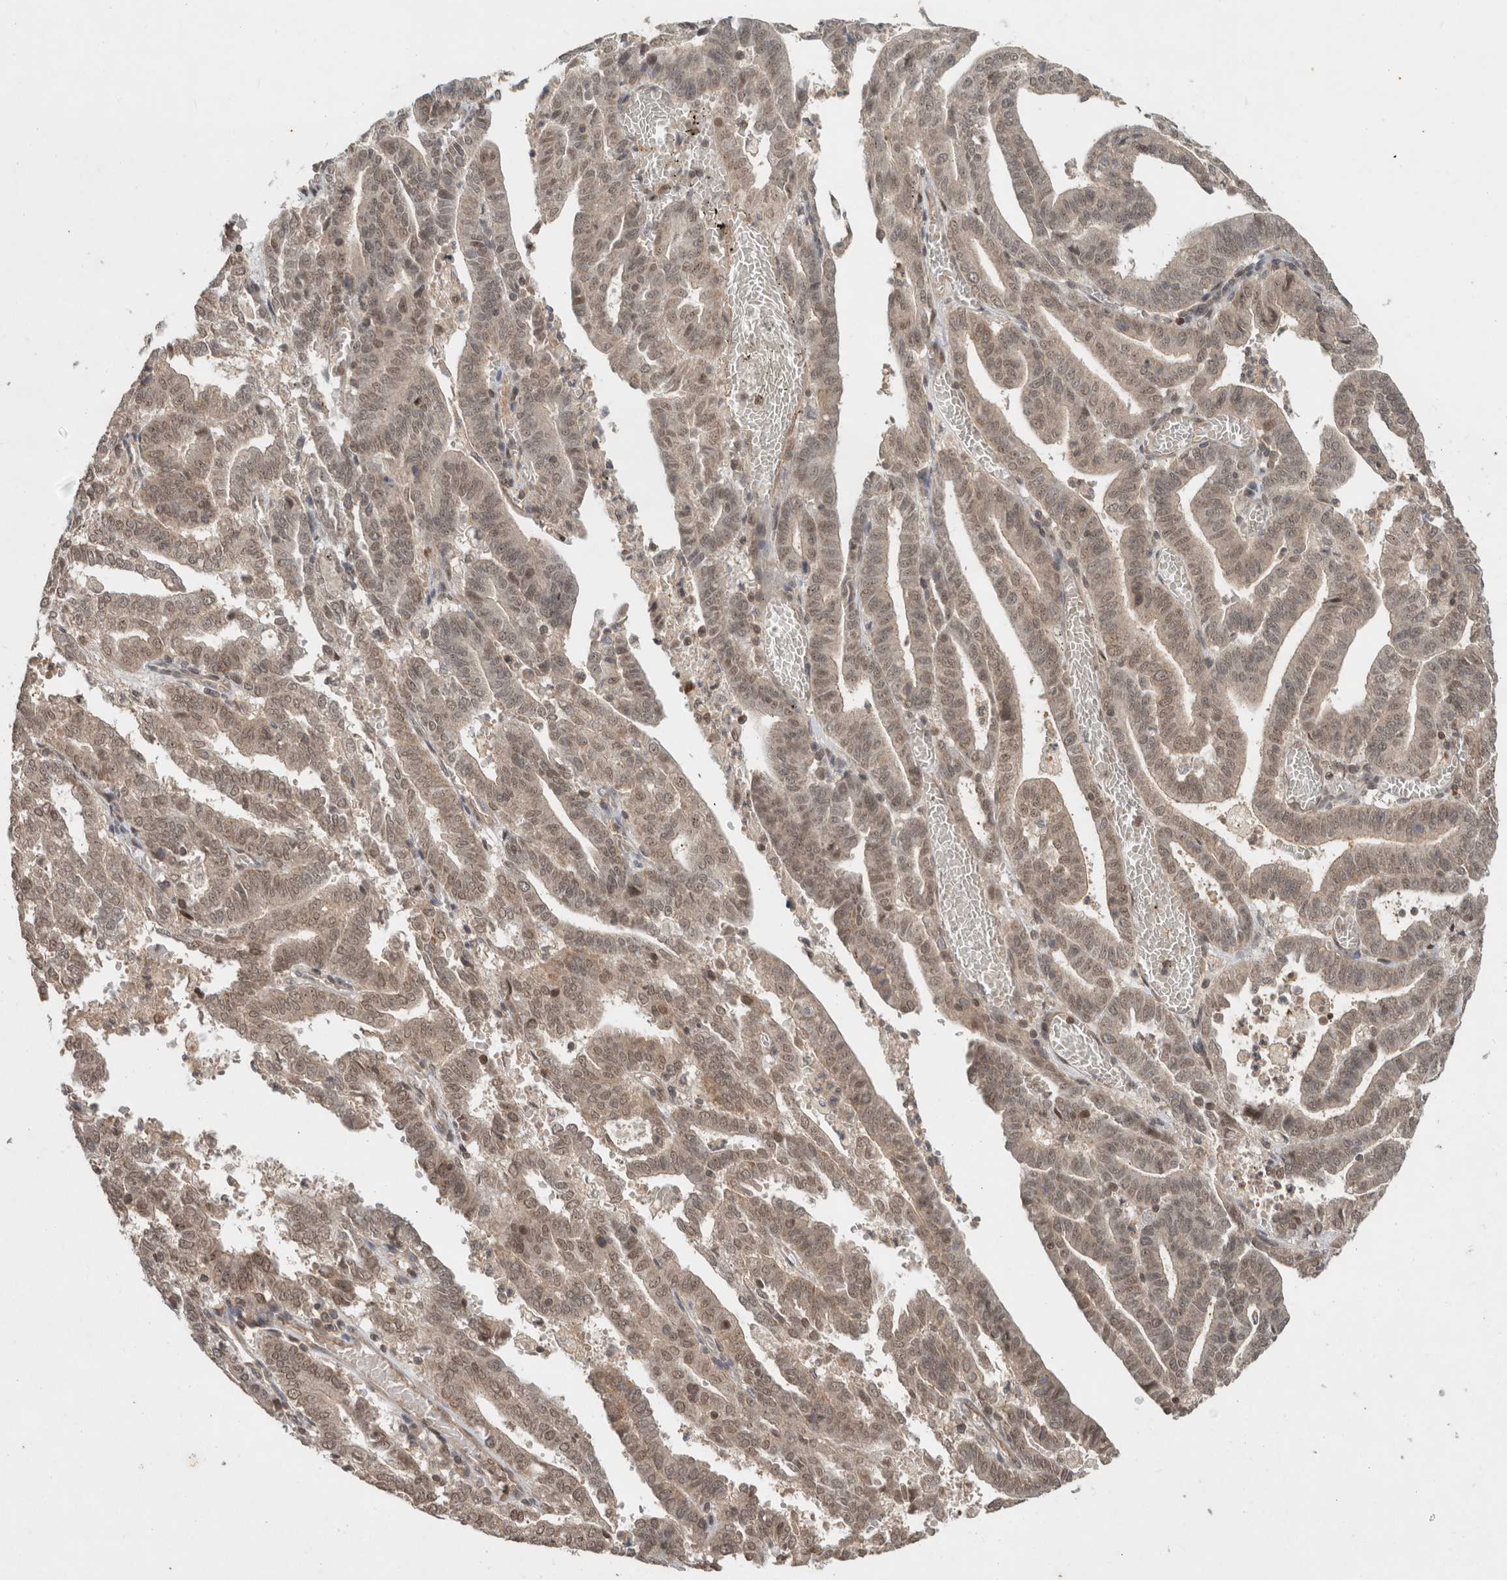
{"staining": {"intensity": "weak", "quantity": ">75%", "location": "nuclear"}, "tissue": "endometrial cancer", "cell_type": "Tumor cells", "image_type": "cancer", "snomed": [{"axis": "morphology", "description": "Adenocarcinoma, NOS"}, {"axis": "topography", "description": "Uterus"}], "caption": "Endometrial cancer tissue displays weak nuclear positivity in approximately >75% of tumor cells Ihc stains the protein in brown and the nuclei are stained blue.", "gene": "CAAP1", "patient": {"sex": "female", "age": 83}}